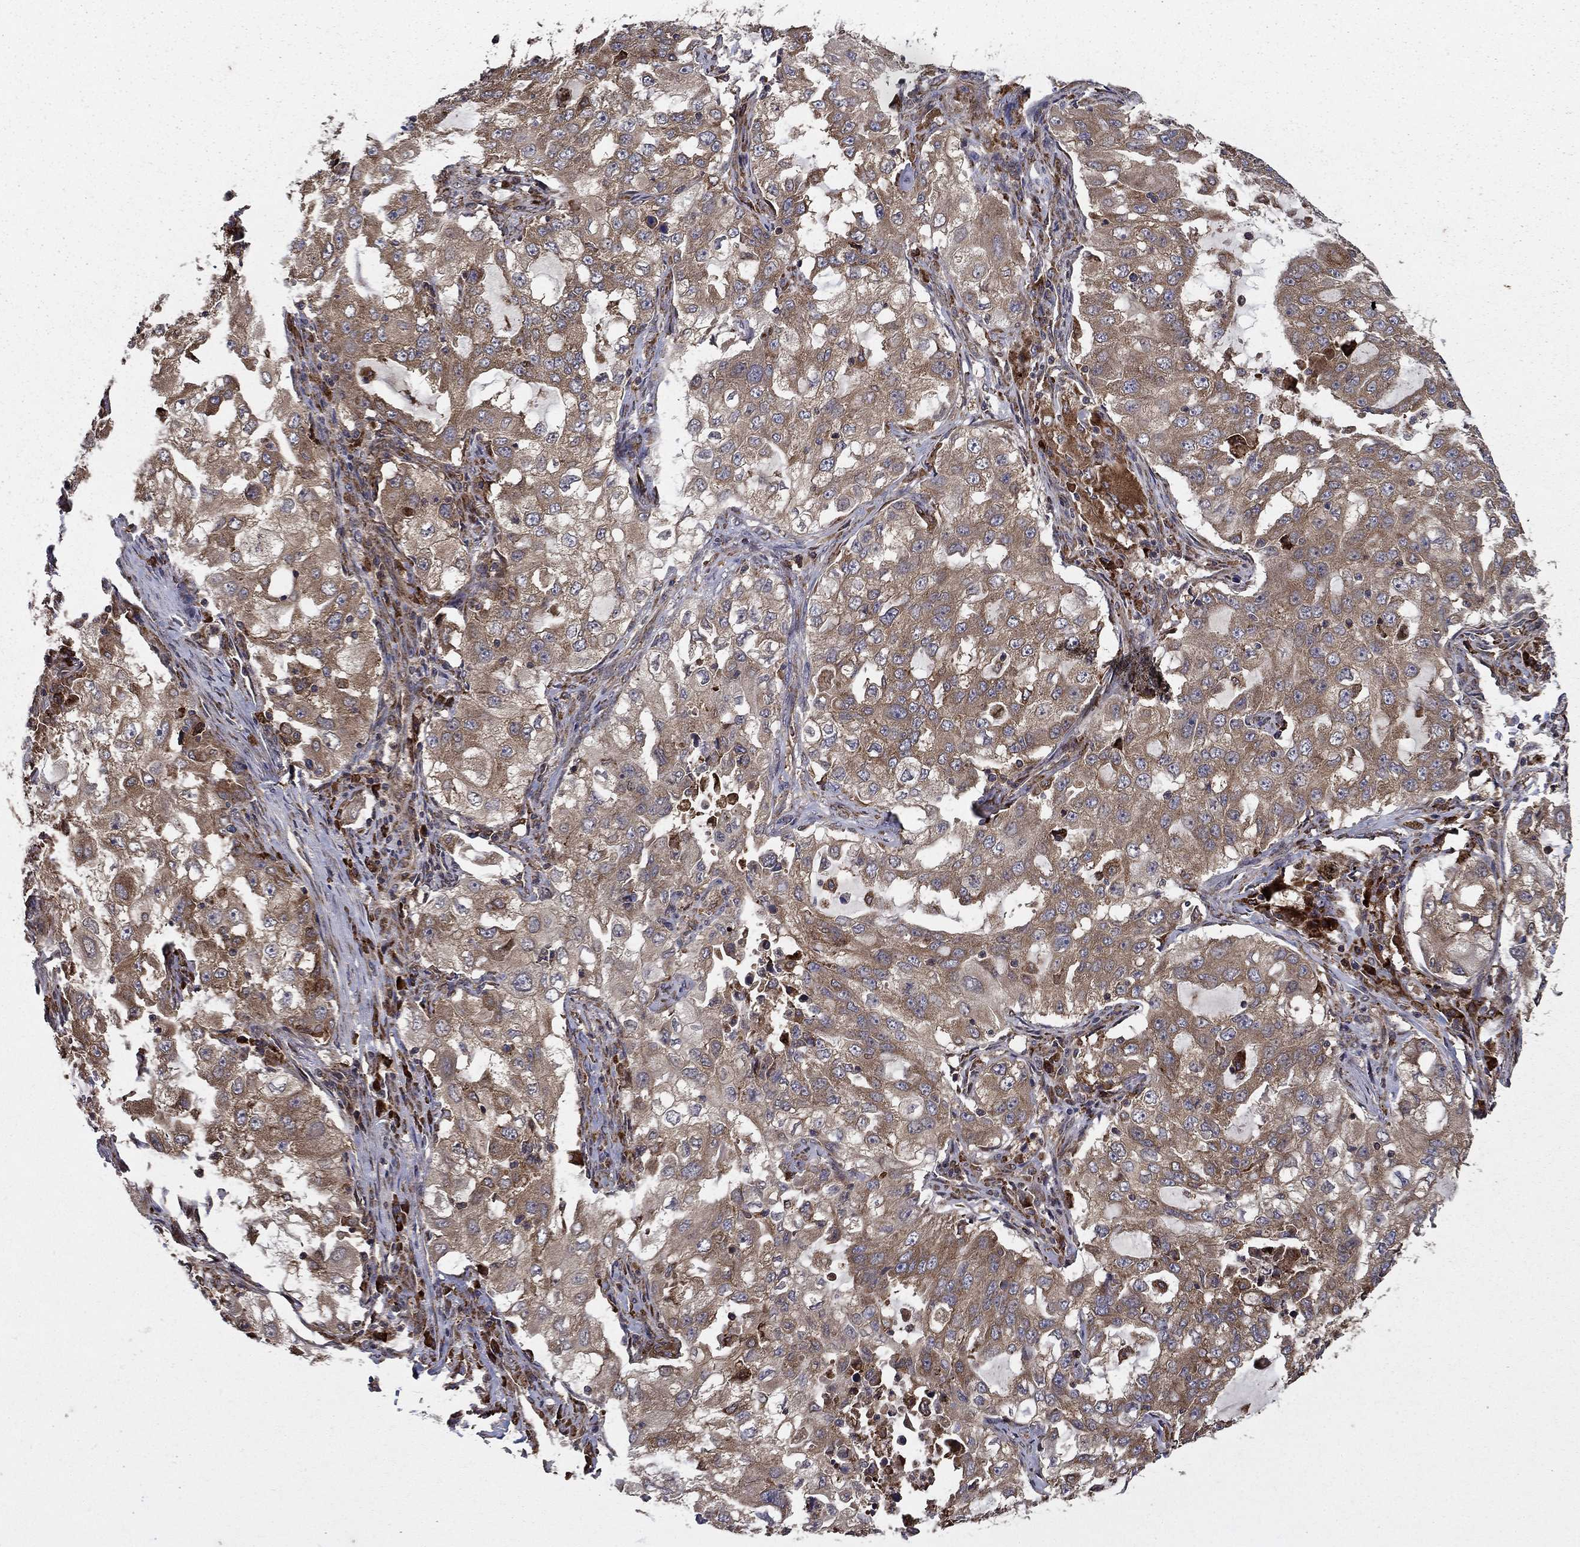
{"staining": {"intensity": "moderate", "quantity": "<25%", "location": "cytoplasmic/membranous"}, "tissue": "lung cancer", "cell_type": "Tumor cells", "image_type": "cancer", "snomed": [{"axis": "morphology", "description": "Adenocarcinoma, NOS"}, {"axis": "topography", "description": "Lung"}], "caption": "Immunohistochemical staining of human lung cancer exhibits moderate cytoplasmic/membranous protein expression in about <25% of tumor cells.", "gene": "BABAM2", "patient": {"sex": "female", "age": 61}}